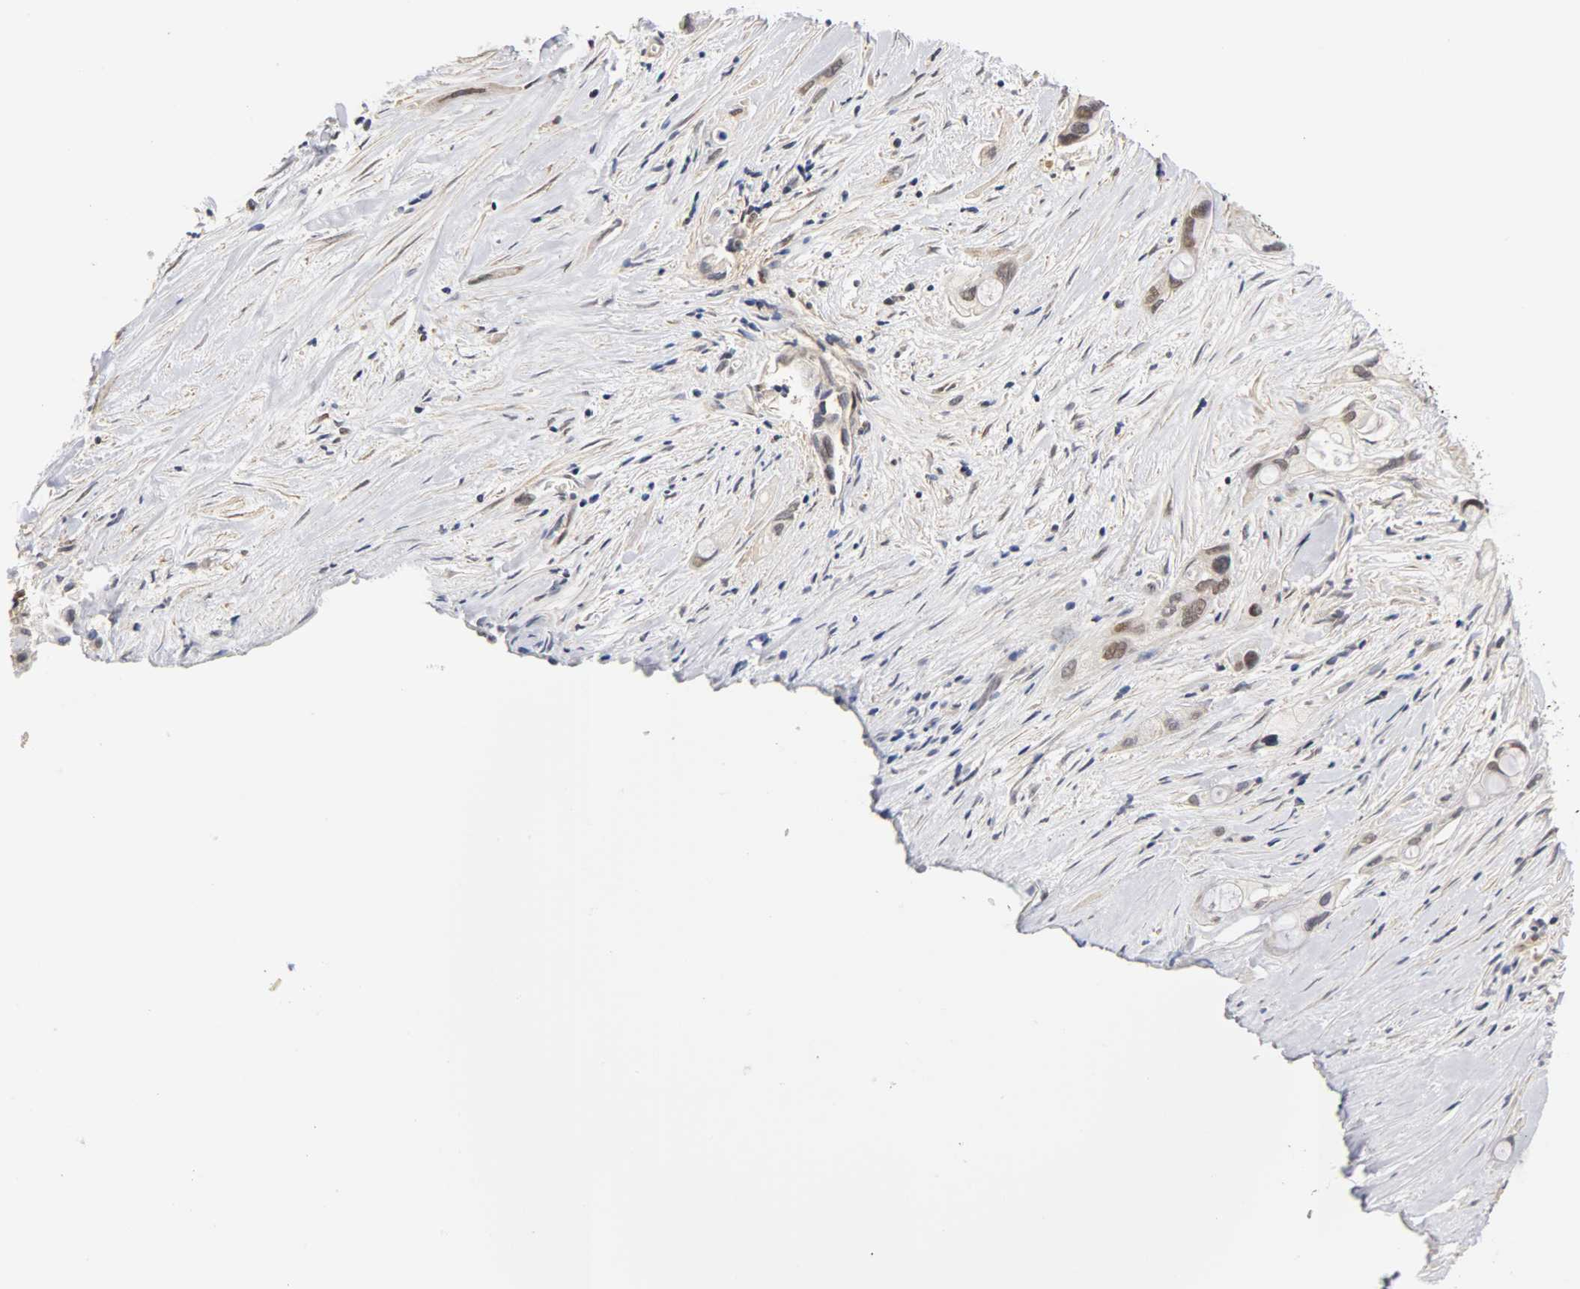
{"staining": {"intensity": "negative", "quantity": "none", "location": "none"}, "tissue": "pancreatic cancer", "cell_type": "Tumor cells", "image_type": "cancer", "snomed": [{"axis": "morphology", "description": "Adenocarcinoma, NOS"}, {"axis": "topography", "description": "Pancreas"}], "caption": "IHC of pancreatic adenocarcinoma reveals no expression in tumor cells. (DAB immunohistochemistry (IHC) visualized using brightfield microscopy, high magnification).", "gene": "UBE2M", "patient": {"sex": "female", "age": 59}}